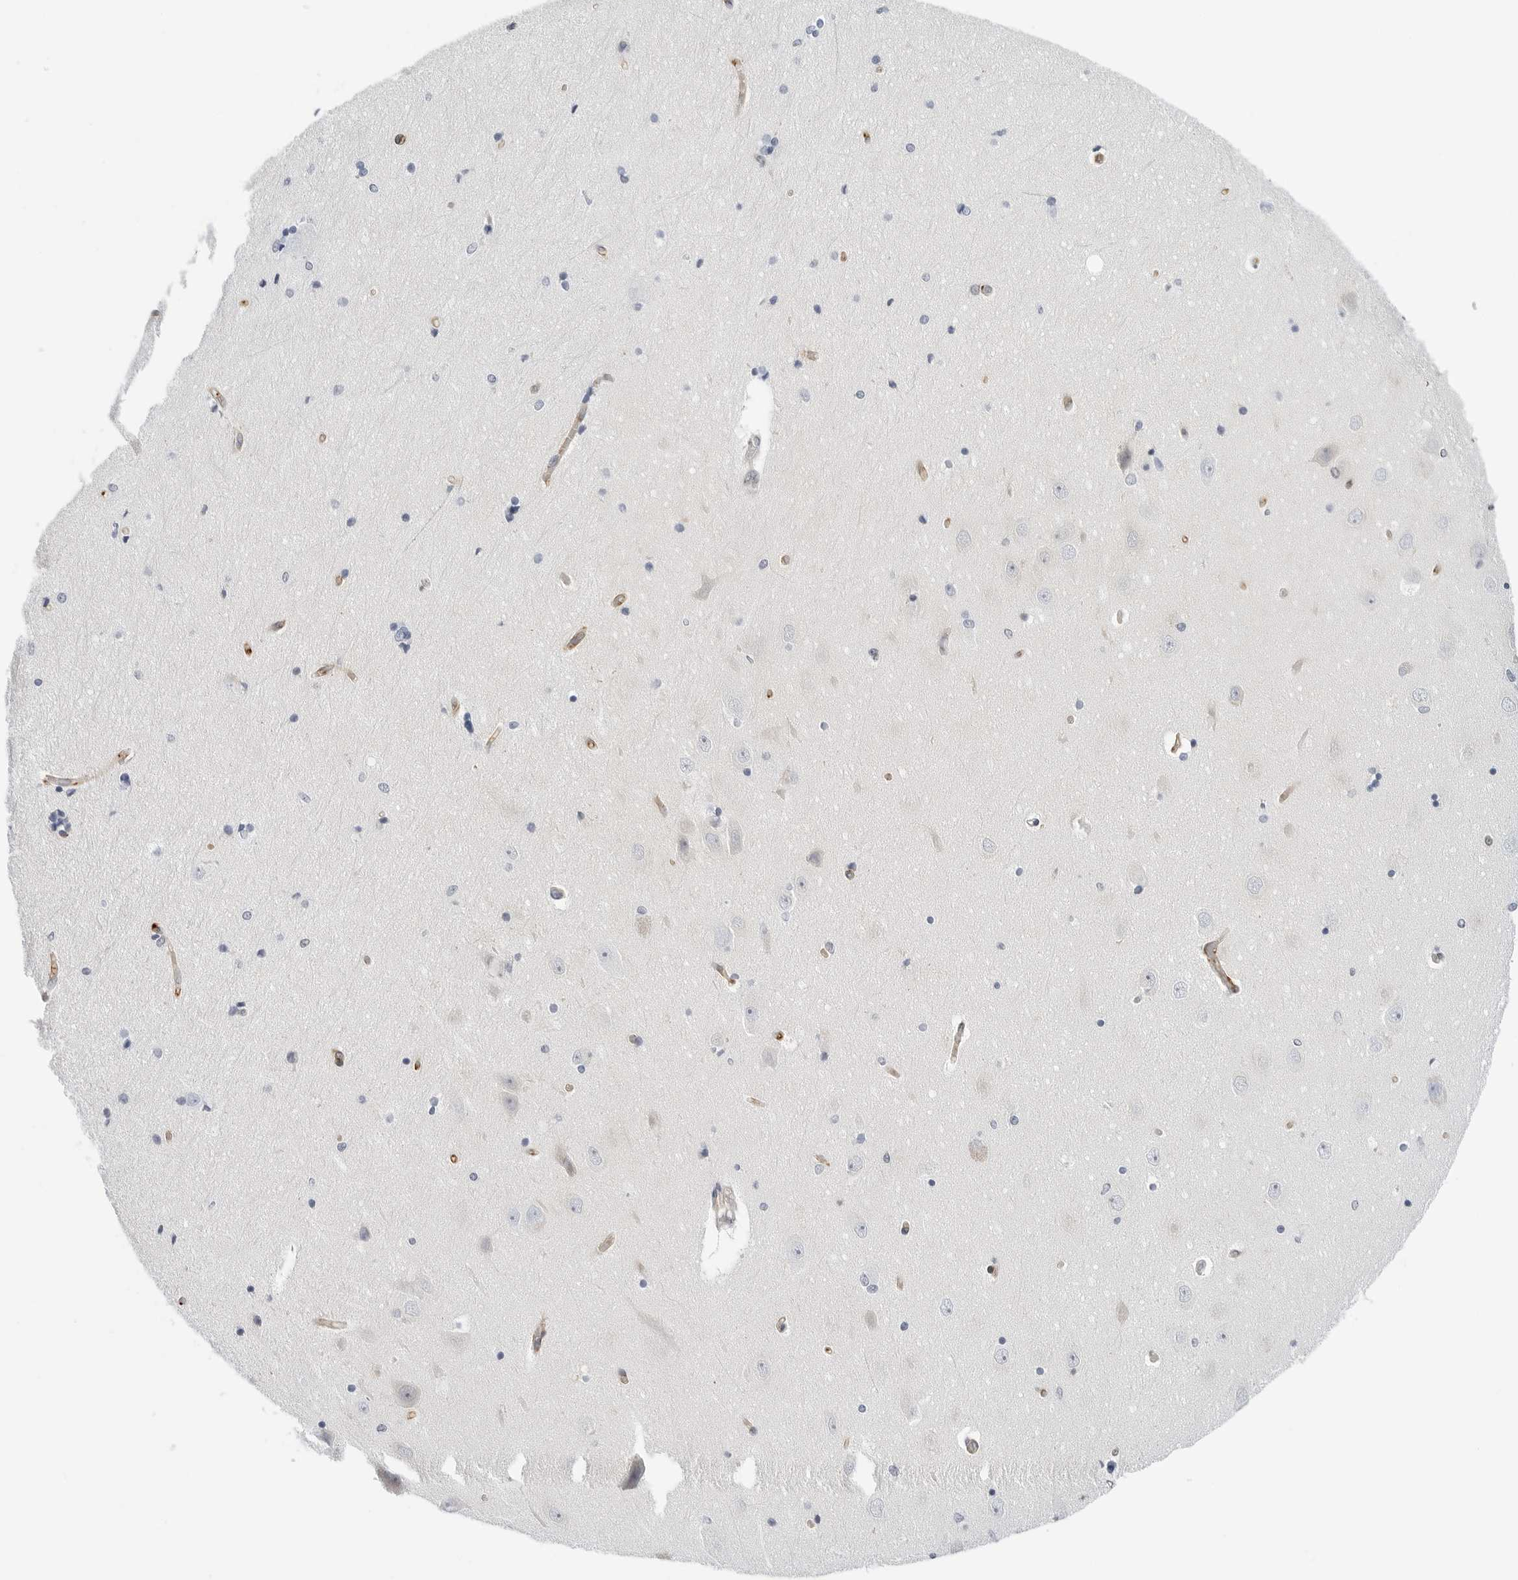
{"staining": {"intensity": "negative", "quantity": "none", "location": "none"}, "tissue": "hippocampus", "cell_type": "Glial cells", "image_type": "normal", "snomed": [{"axis": "morphology", "description": "Normal tissue, NOS"}, {"axis": "topography", "description": "Hippocampus"}], "caption": "Immunohistochemistry of normal hippocampus exhibits no expression in glial cells.", "gene": "SLC19A1", "patient": {"sex": "female", "age": 54}}